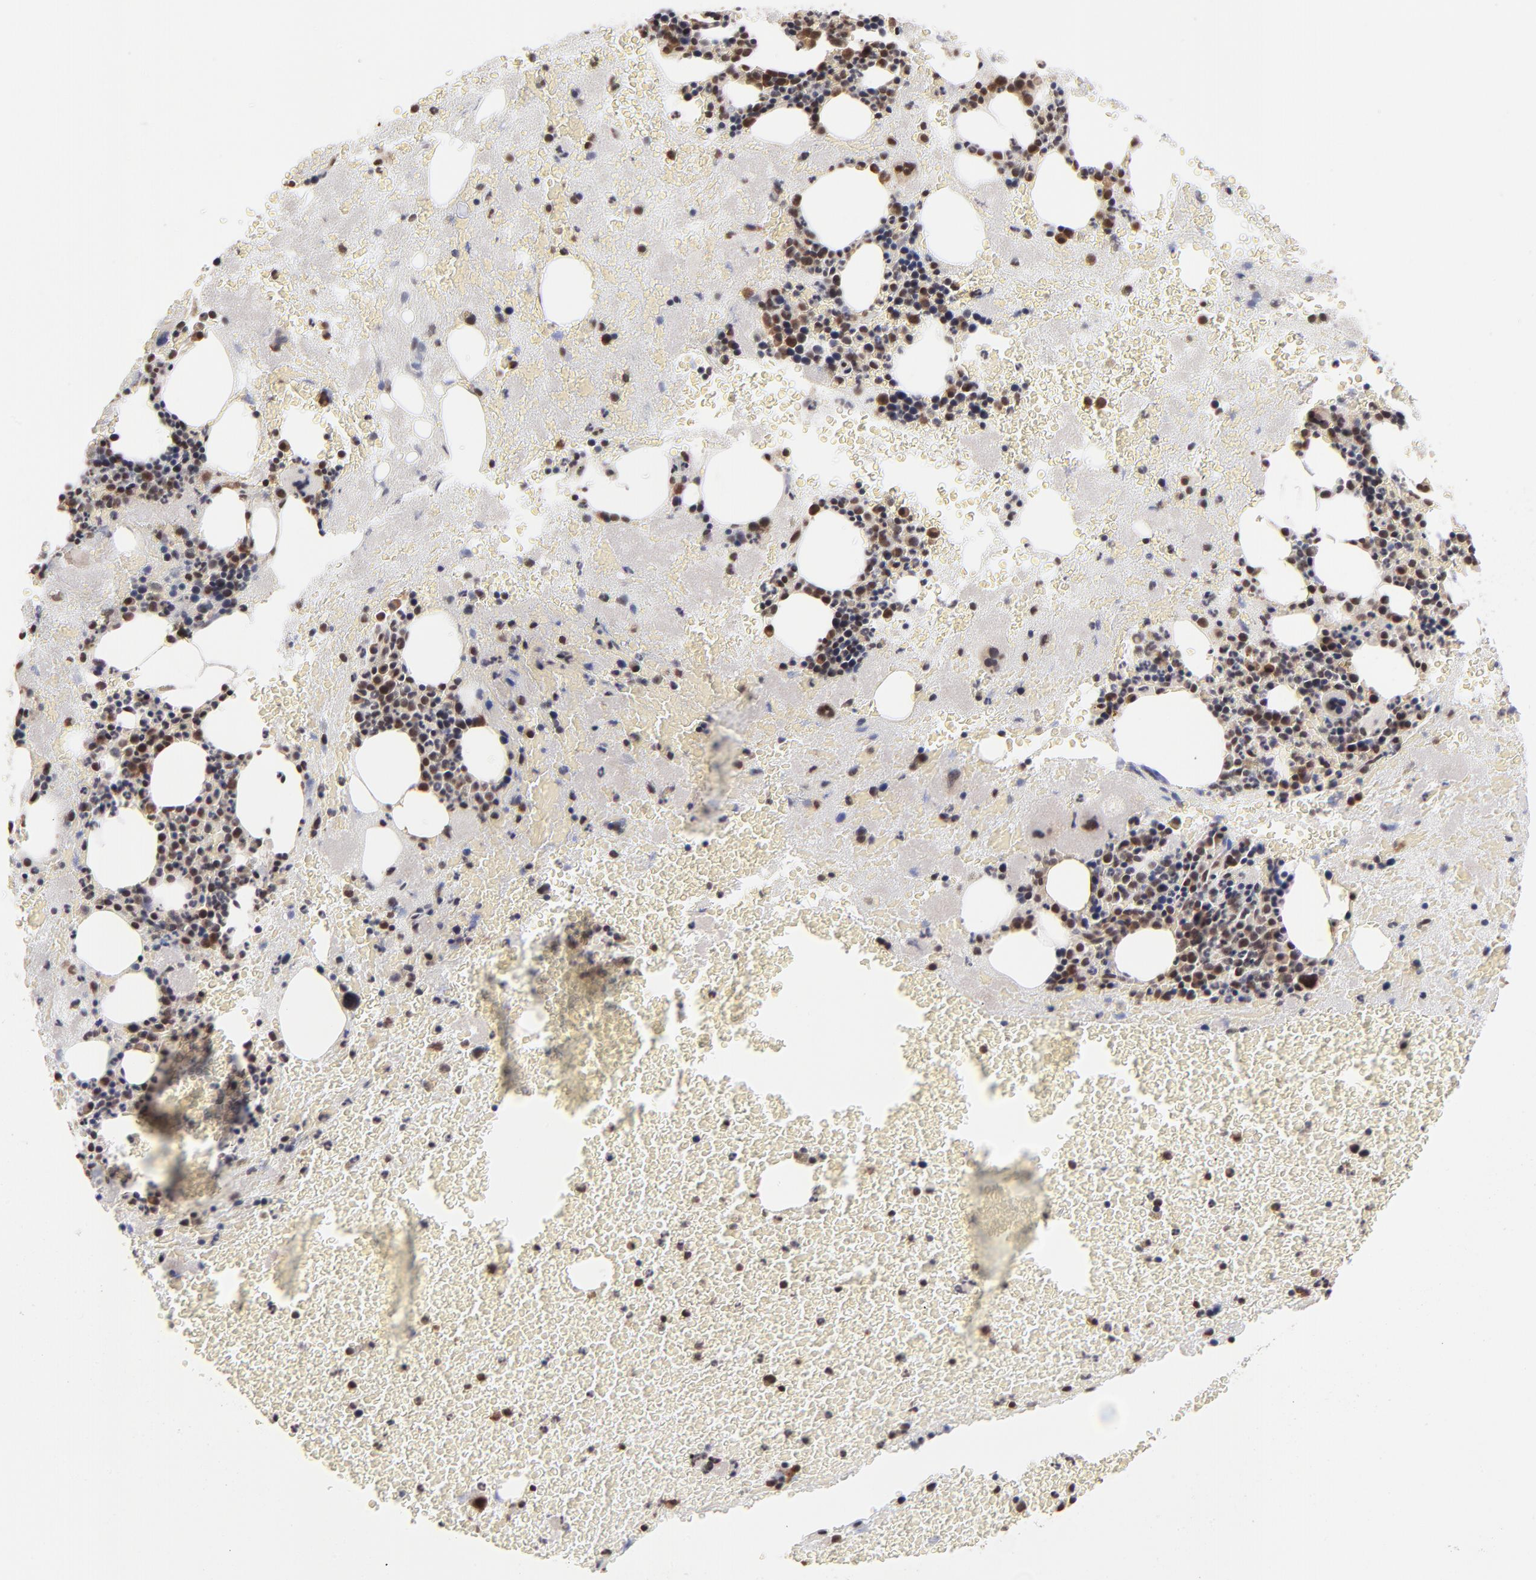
{"staining": {"intensity": "moderate", "quantity": "25%-75%", "location": "nuclear"}, "tissue": "bone marrow", "cell_type": "Hematopoietic cells", "image_type": "normal", "snomed": [{"axis": "morphology", "description": "Normal tissue, NOS"}, {"axis": "topography", "description": "Bone marrow"}], "caption": "There is medium levels of moderate nuclear positivity in hematopoietic cells of benign bone marrow, as demonstrated by immunohistochemical staining (brown color).", "gene": "BRPF1", "patient": {"sex": "male", "age": 76}}